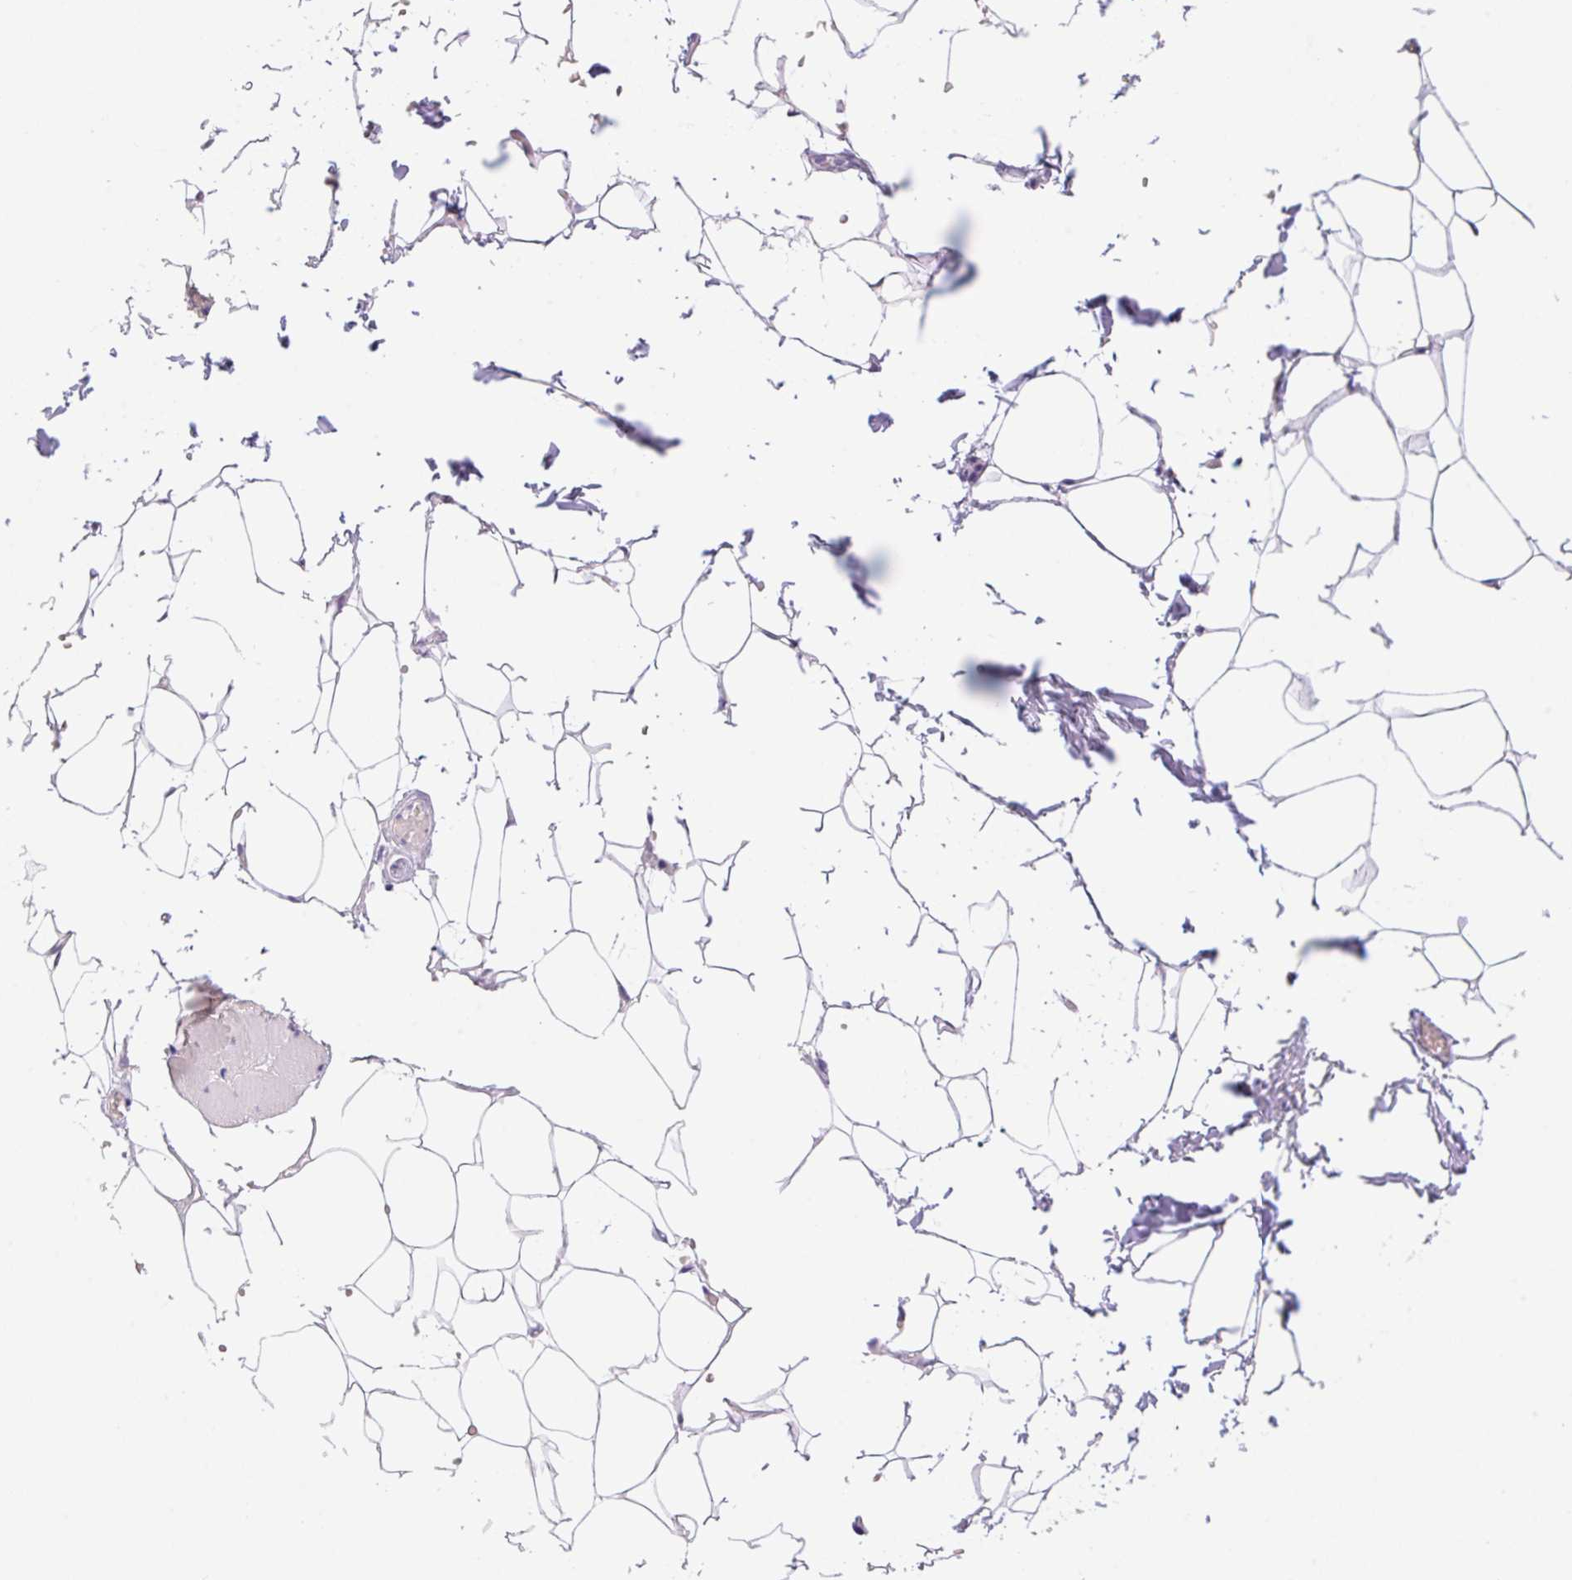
{"staining": {"intensity": "negative", "quantity": "none", "location": "none"}, "tissue": "adipose tissue", "cell_type": "Adipocytes", "image_type": "normal", "snomed": [{"axis": "morphology", "description": "Normal tissue, NOS"}, {"axis": "topography", "description": "Skin"}, {"axis": "topography", "description": "Peripheral nerve tissue"}], "caption": "IHC of unremarkable human adipose tissue demonstrates no expression in adipocytes.", "gene": "HCRTR2", "patient": {"sex": "female", "age": 56}}